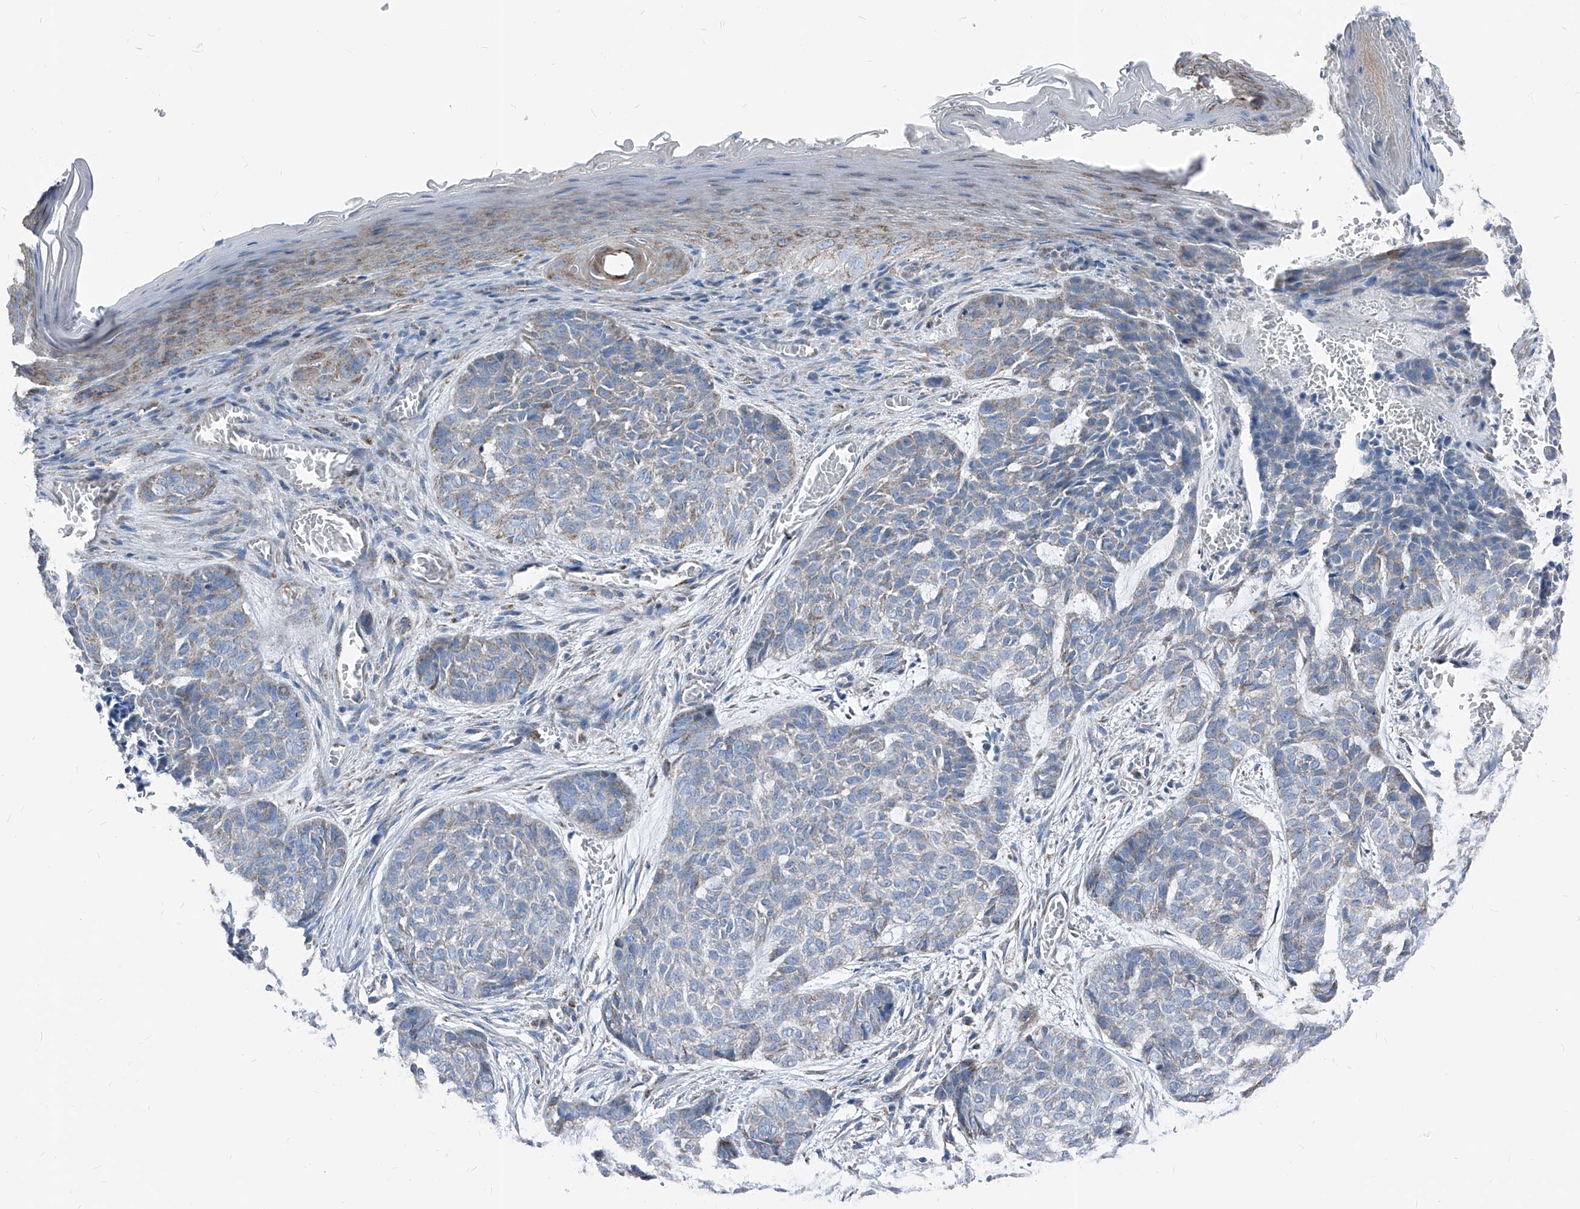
{"staining": {"intensity": "weak", "quantity": "<25%", "location": "cytoplasmic/membranous"}, "tissue": "skin cancer", "cell_type": "Tumor cells", "image_type": "cancer", "snomed": [{"axis": "morphology", "description": "Basal cell carcinoma"}, {"axis": "topography", "description": "Skin"}], "caption": "Skin basal cell carcinoma stained for a protein using IHC displays no expression tumor cells.", "gene": "AGPS", "patient": {"sex": "female", "age": 64}}